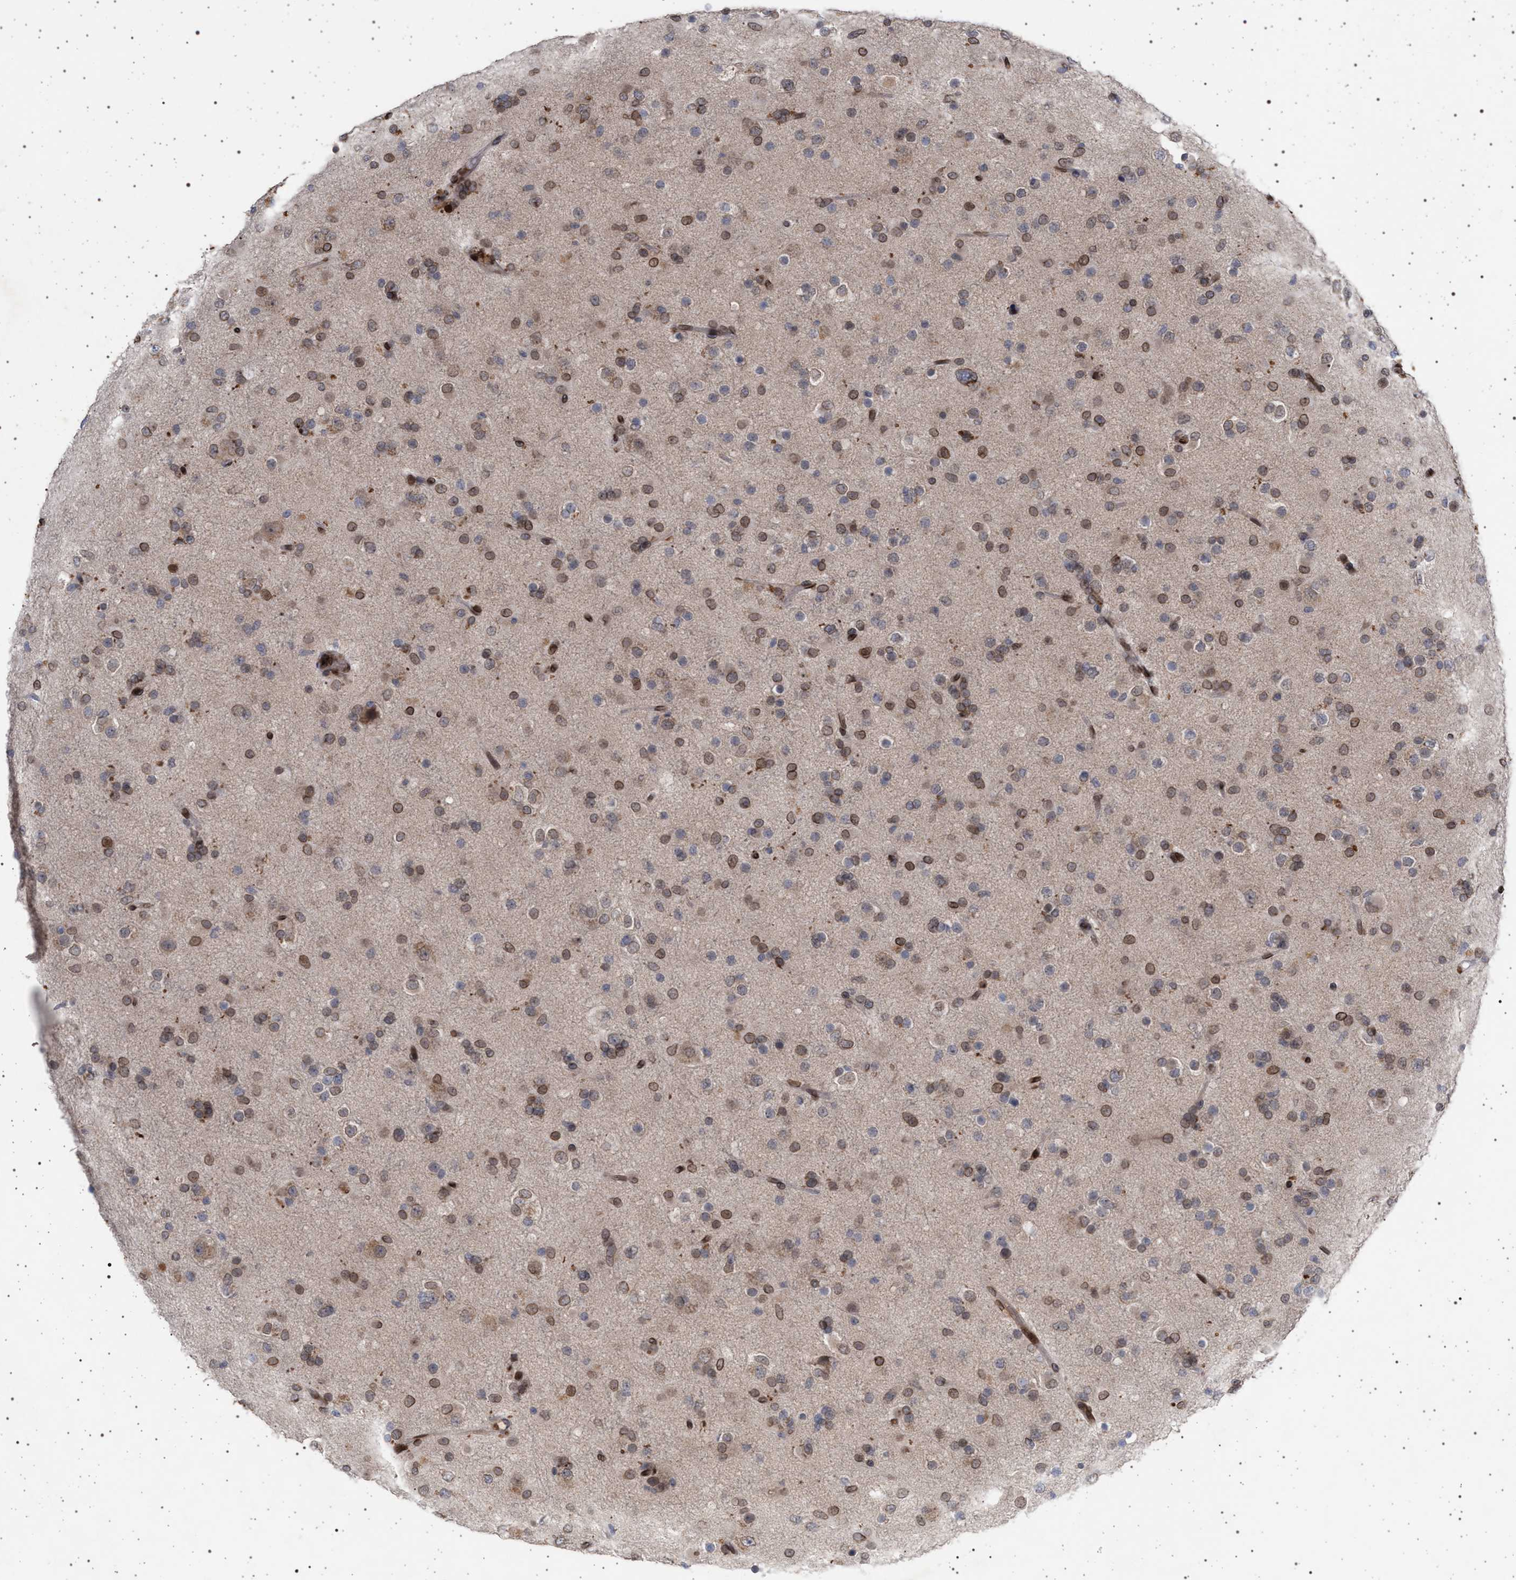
{"staining": {"intensity": "weak", "quantity": ">75%", "location": "nuclear"}, "tissue": "glioma", "cell_type": "Tumor cells", "image_type": "cancer", "snomed": [{"axis": "morphology", "description": "Glioma, malignant, Low grade"}, {"axis": "topography", "description": "Brain"}], "caption": "This image displays IHC staining of glioma, with low weak nuclear staining in approximately >75% of tumor cells.", "gene": "ING2", "patient": {"sex": "male", "age": 65}}